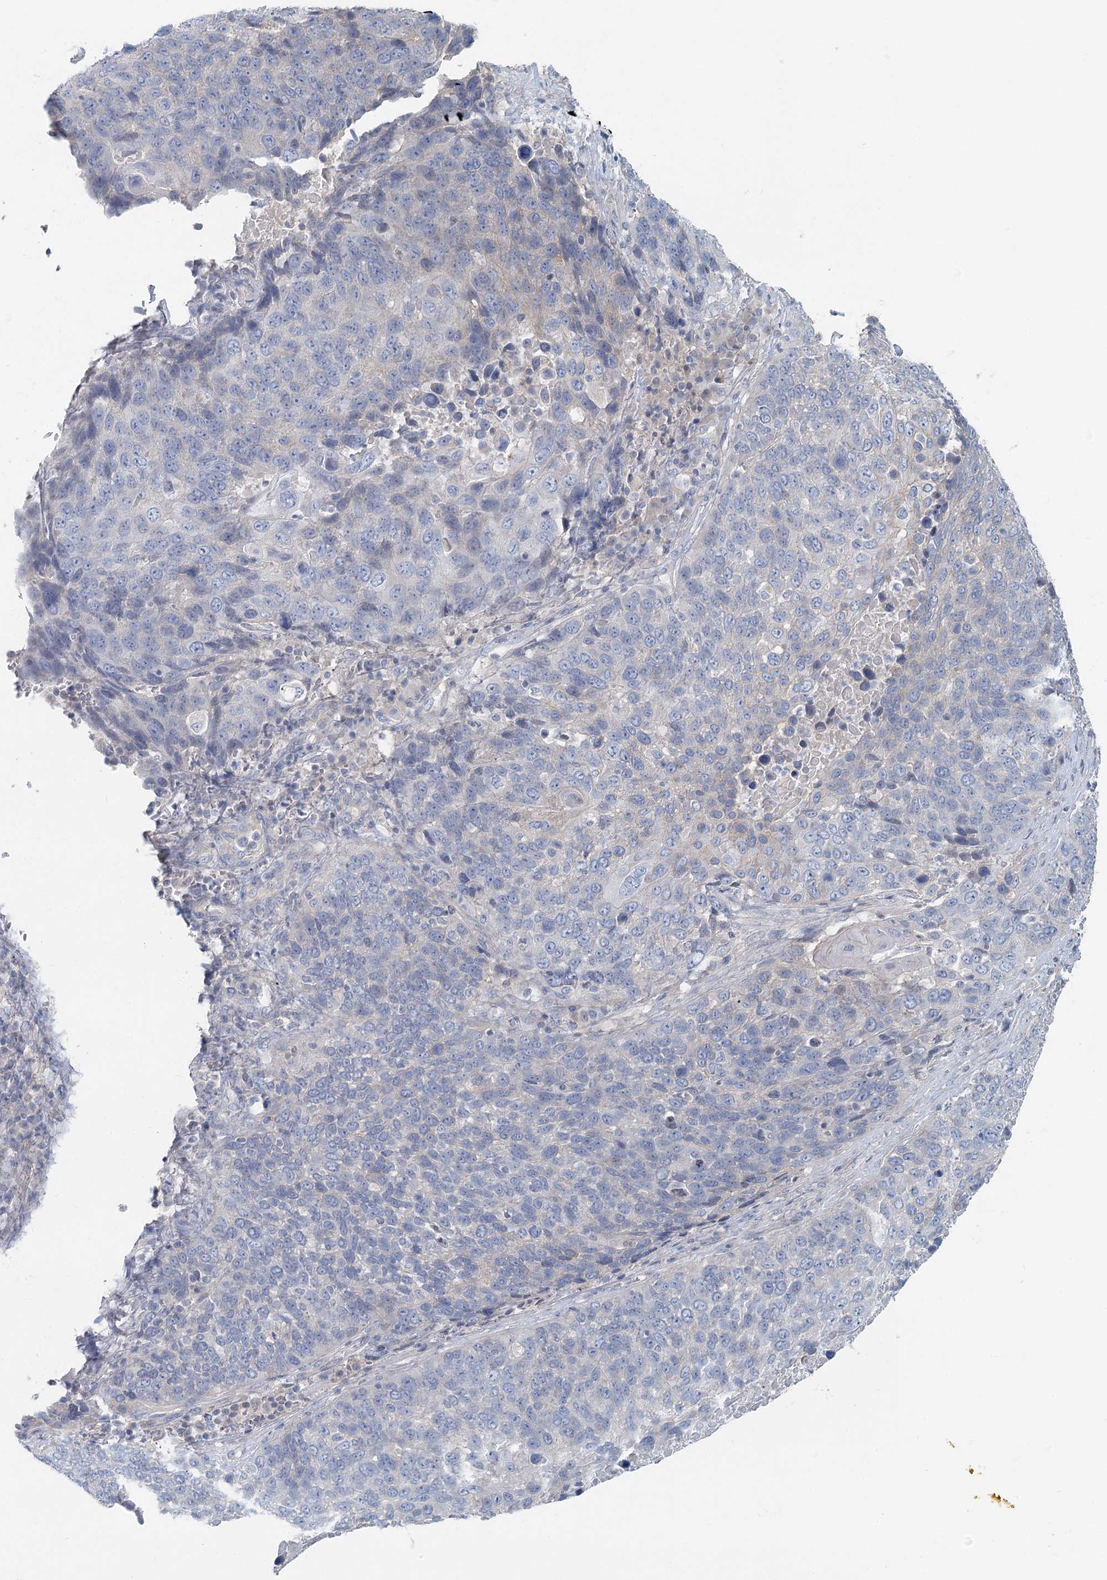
{"staining": {"intensity": "negative", "quantity": "none", "location": "none"}, "tissue": "lung cancer", "cell_type": "Tumor cells", "image_type": "cancer", "snomed": [{"axis": "morphology", "description": "Squamous cell carcinoma, NOS"}, {"axis": "topography", "description": "Lung"}], "caption": "Immunohistochemistry (IHC) photomicrograph of lung squamous cell carcinoma stained for a protein (brown), which exhibits no expression in tumor cells.", "gene": "DNMBP", "patient": {"sex": "male", "age": 66}}